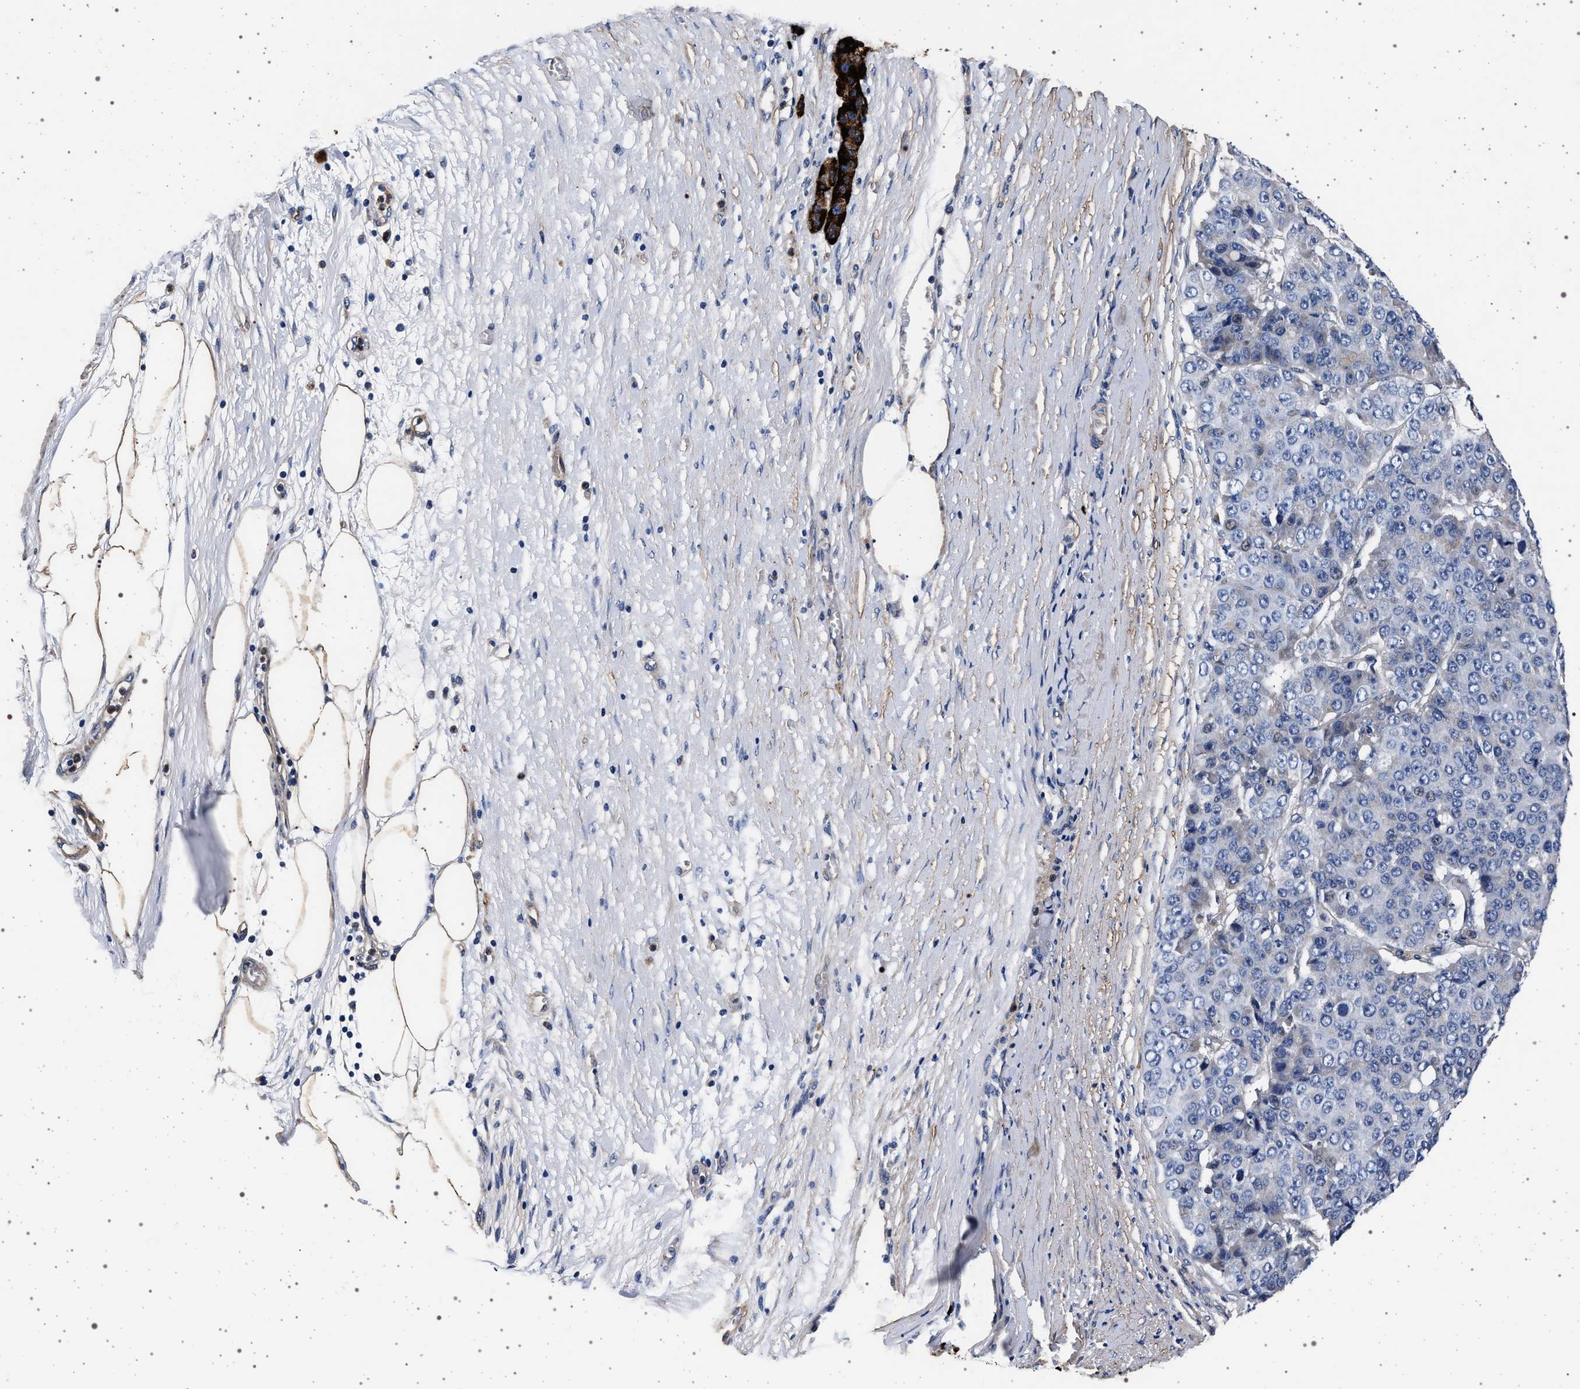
{"staining": {"intensity": "negative", "quantity": "none", "location": "none"}, "tissue": "pancreatic cancer", "cell_type": "Tumor cells", "image_type": "cancer", "snomed": [{"axis": "morphology", "description": "Adenocarcinoma, NOS"}, {"axis": "topography", "description": "Pancreas"}], "caption": "Tumor cells show no significant protein staining in adenocarcinoma (pancreatic).", "gene": "KCNK6", "patient": {"sex": "male", "age": 50}}